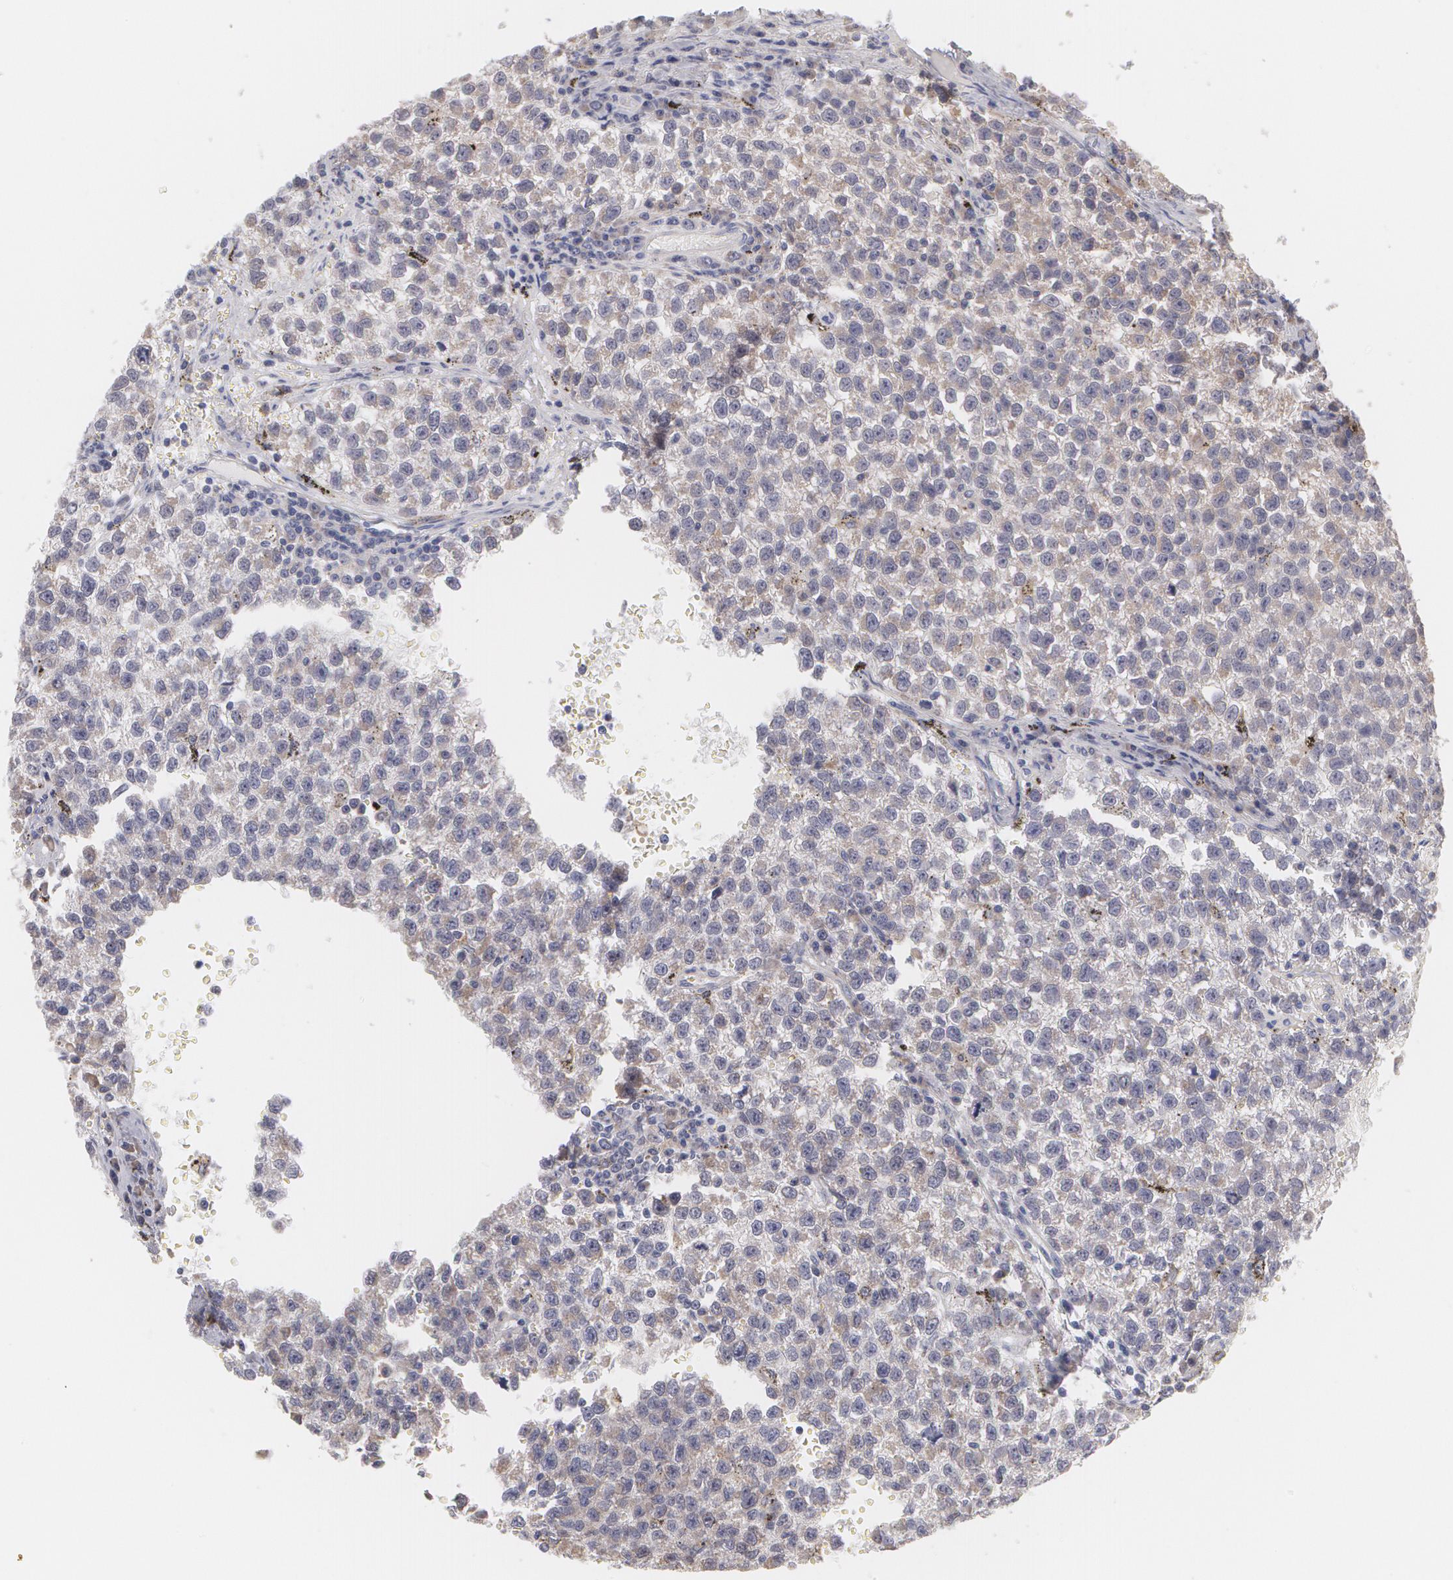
{"staining": {"intensity": "moderate", "quantity": ">75%", "location": "cytoplasmic/membranous"}, "tissue": "testis cancer", "cell_type": "Tumor cells", "image_type": "cancer", "snomed": [{"axis": "morphology", "description": "Seminoma, NOS"}, {"axis": "topography", "description": "Testis"}], "caption": "Human testis cancer (seminoma) stained for a protein (brown) displays moderate cytoplasmic/membranous positive expression in about >75% of tumor cells.", "gene": "MTHFD1", "patient": {"sex": "male", "age": 35}}